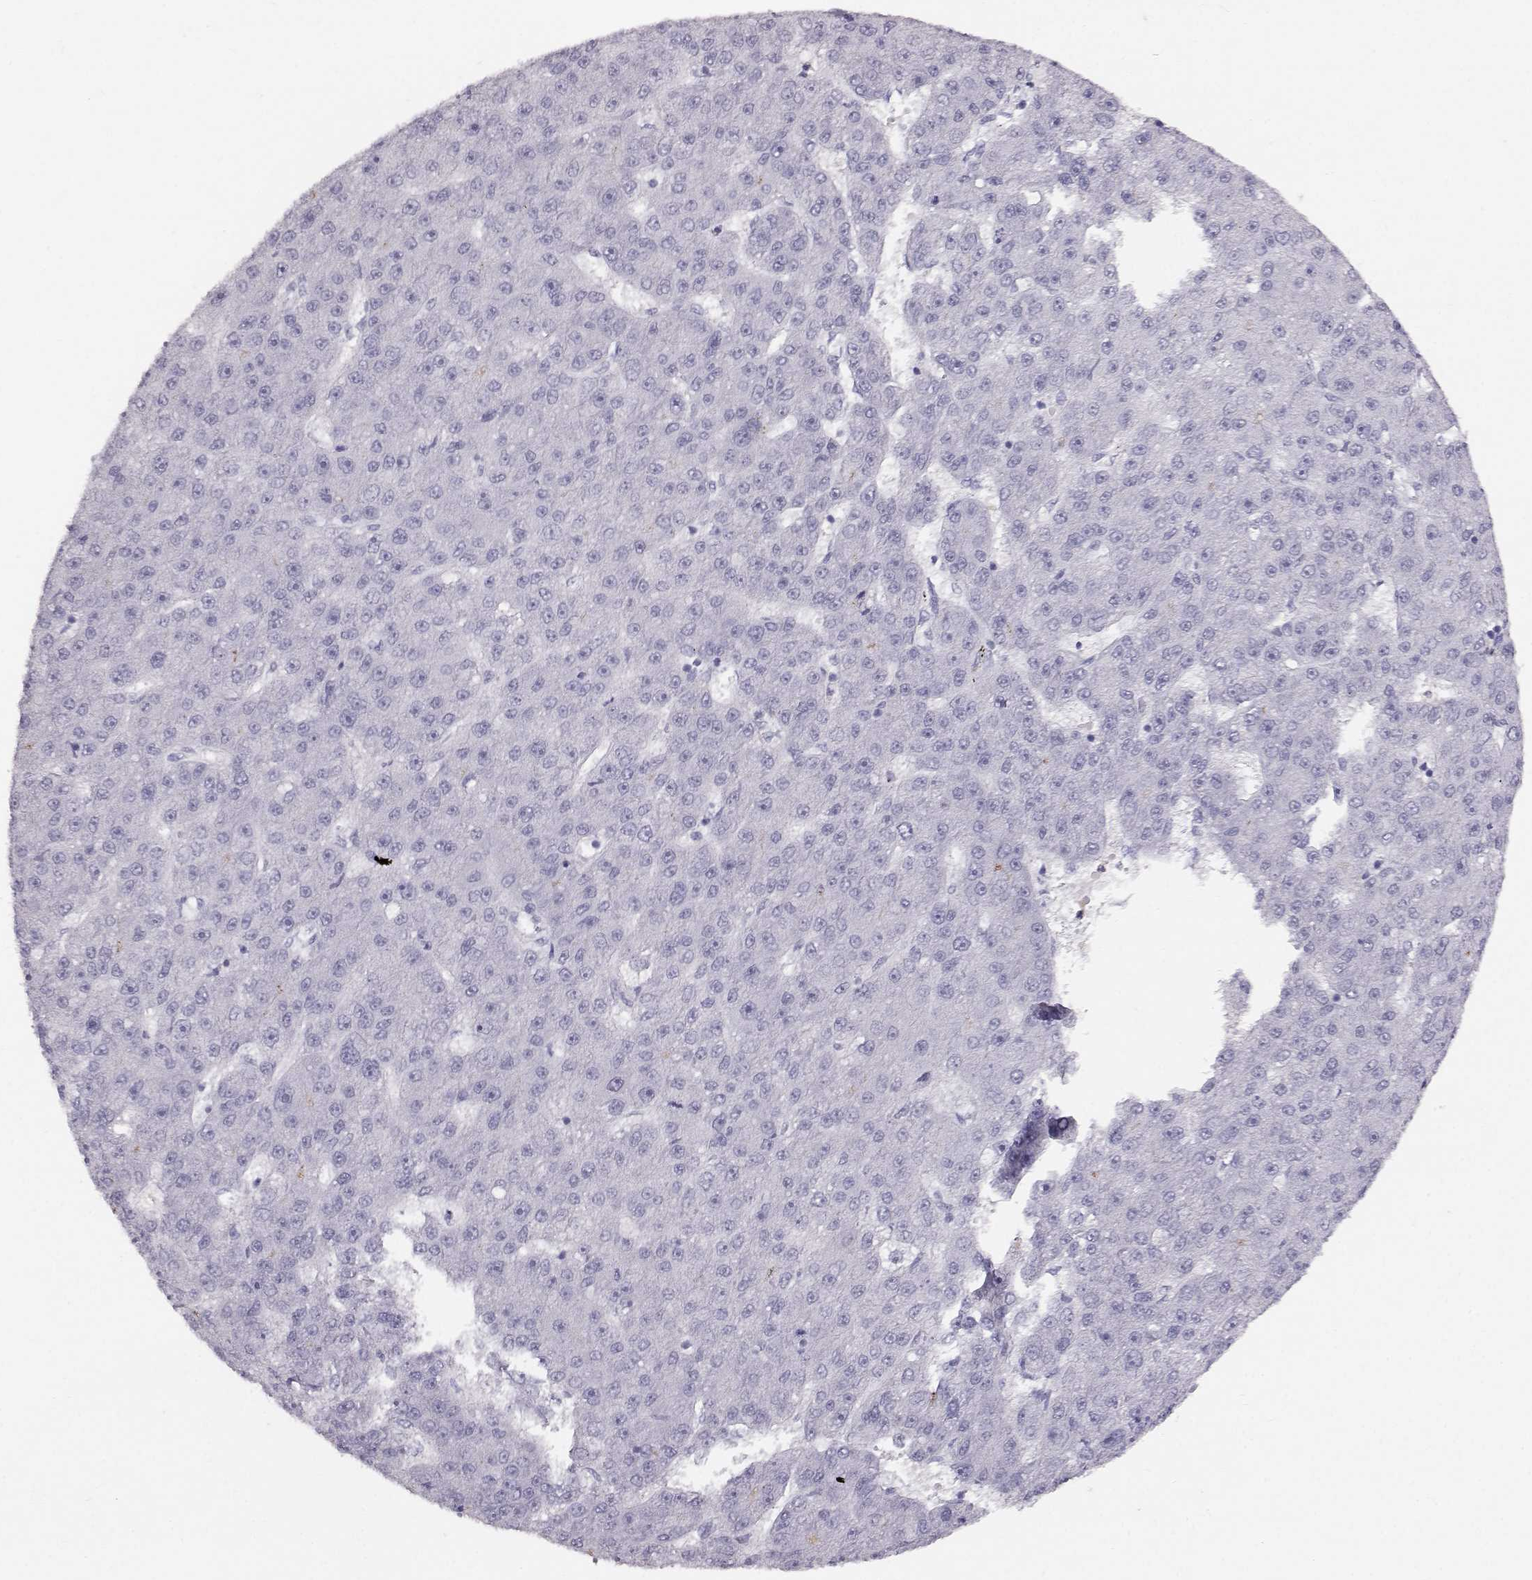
{"staining": {"intensity": "negative", "quantity": "none", "location": "none"}, "tissue": "liver cancer", "cell_type": "Tumor cells", "image_type": "cancer", "snomed": [{"axis": "morphology", "description": "Carcinoma, Hepatocellular, NOS"}, {"axis": "topography", "description": "Liver"}], "caption": "Micrograph shows no protein positivity in tumor cells of hepatocellular carcinoma (liver) tissue.", "gene": "KRTAP16-1", "patient": {"sex": "male", "age": 67}}